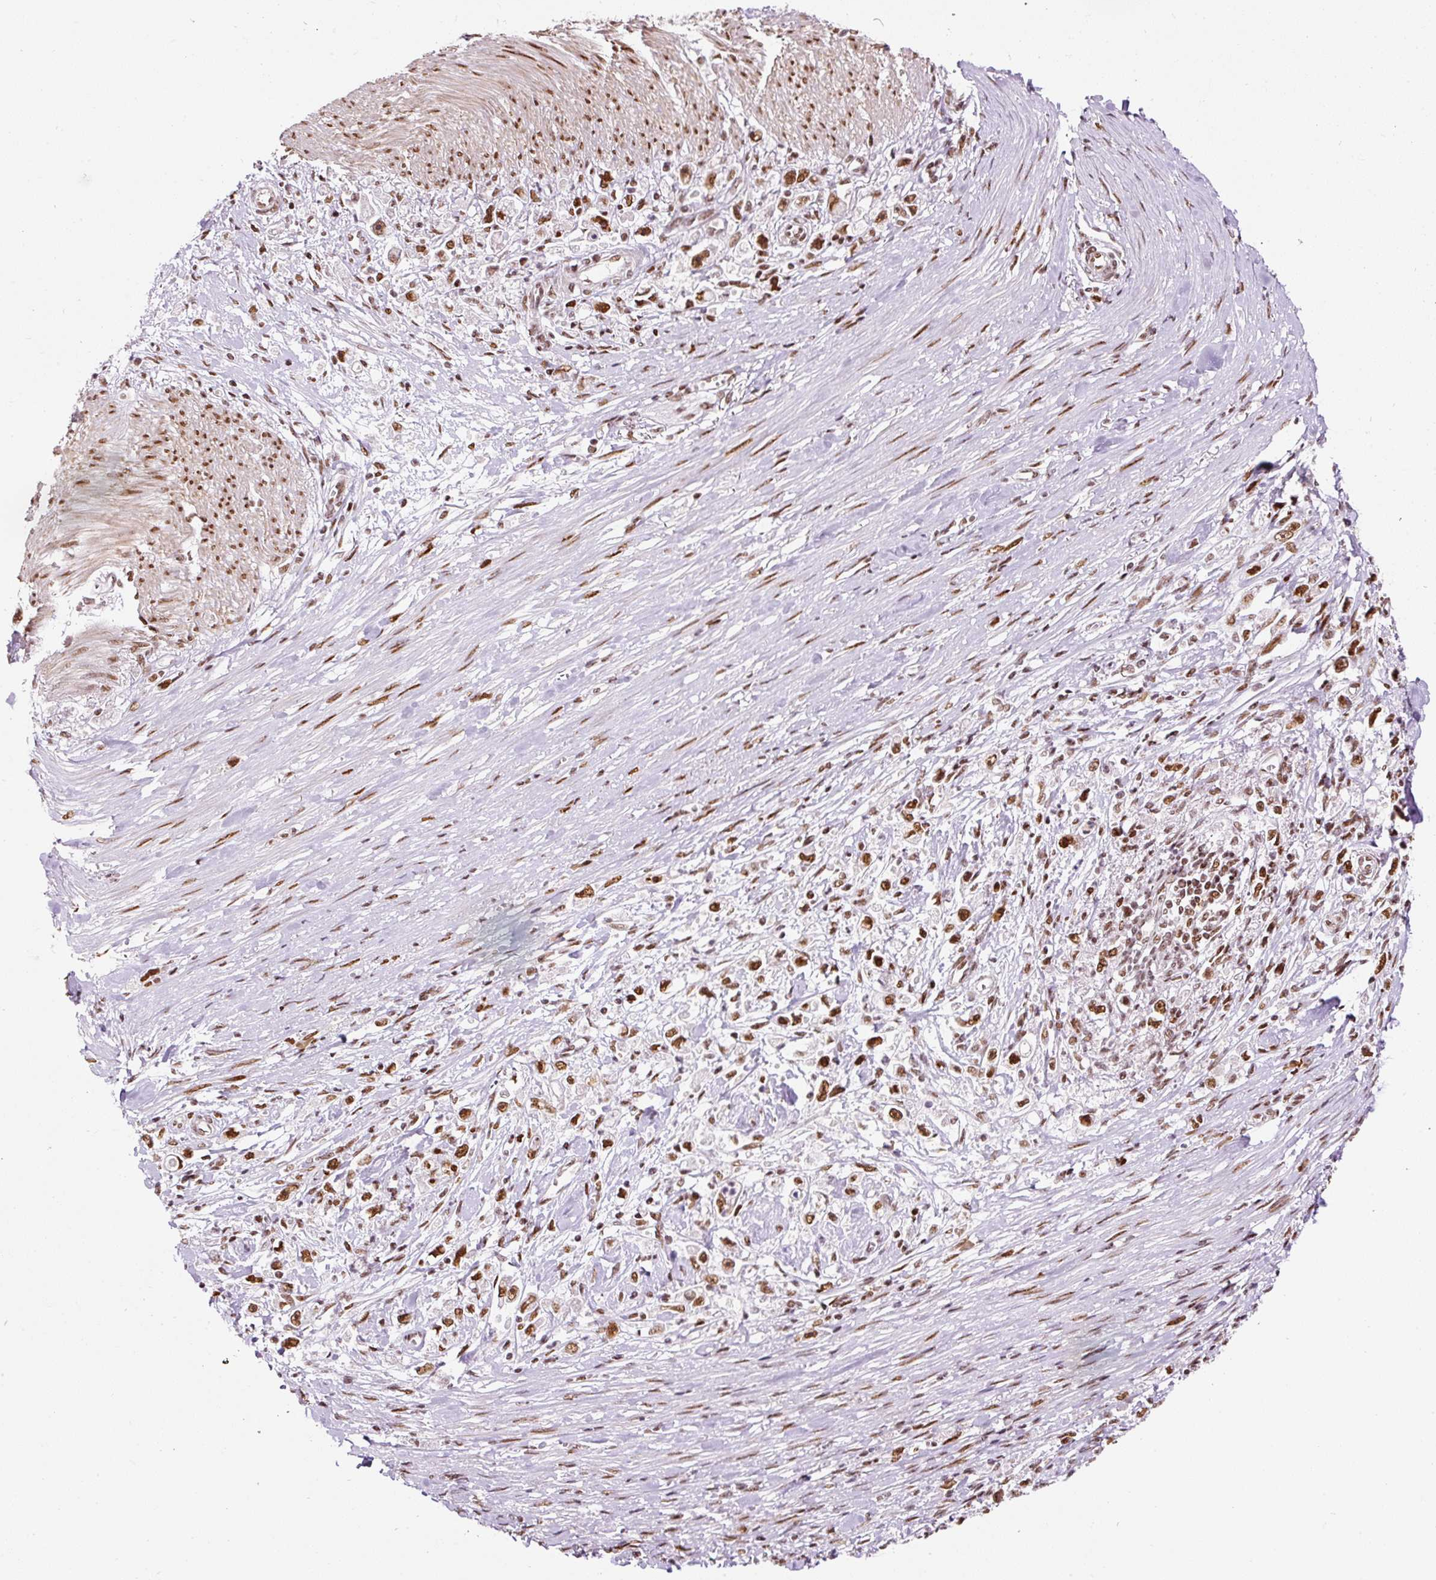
{"staining": {"intensity": "strong", "quantity": ">75%", "location": "nuclear"}, "tissue": "stomach cancer", "cell_type": "Tumor cells", "image_type": "cancer", "snomed": [{"axis": "morphology", "description": "Adenocarcinoma, NOS"}, {"axis": "topography", "description": "Stomach"}], "caption": "An image of stomach cancer (adenocarcinoma) stained for a protein shows strong nuclear brown staining in tumor cells.", "gene": "HNRNPC", "patient": {"sex": "female", "age": 59}}